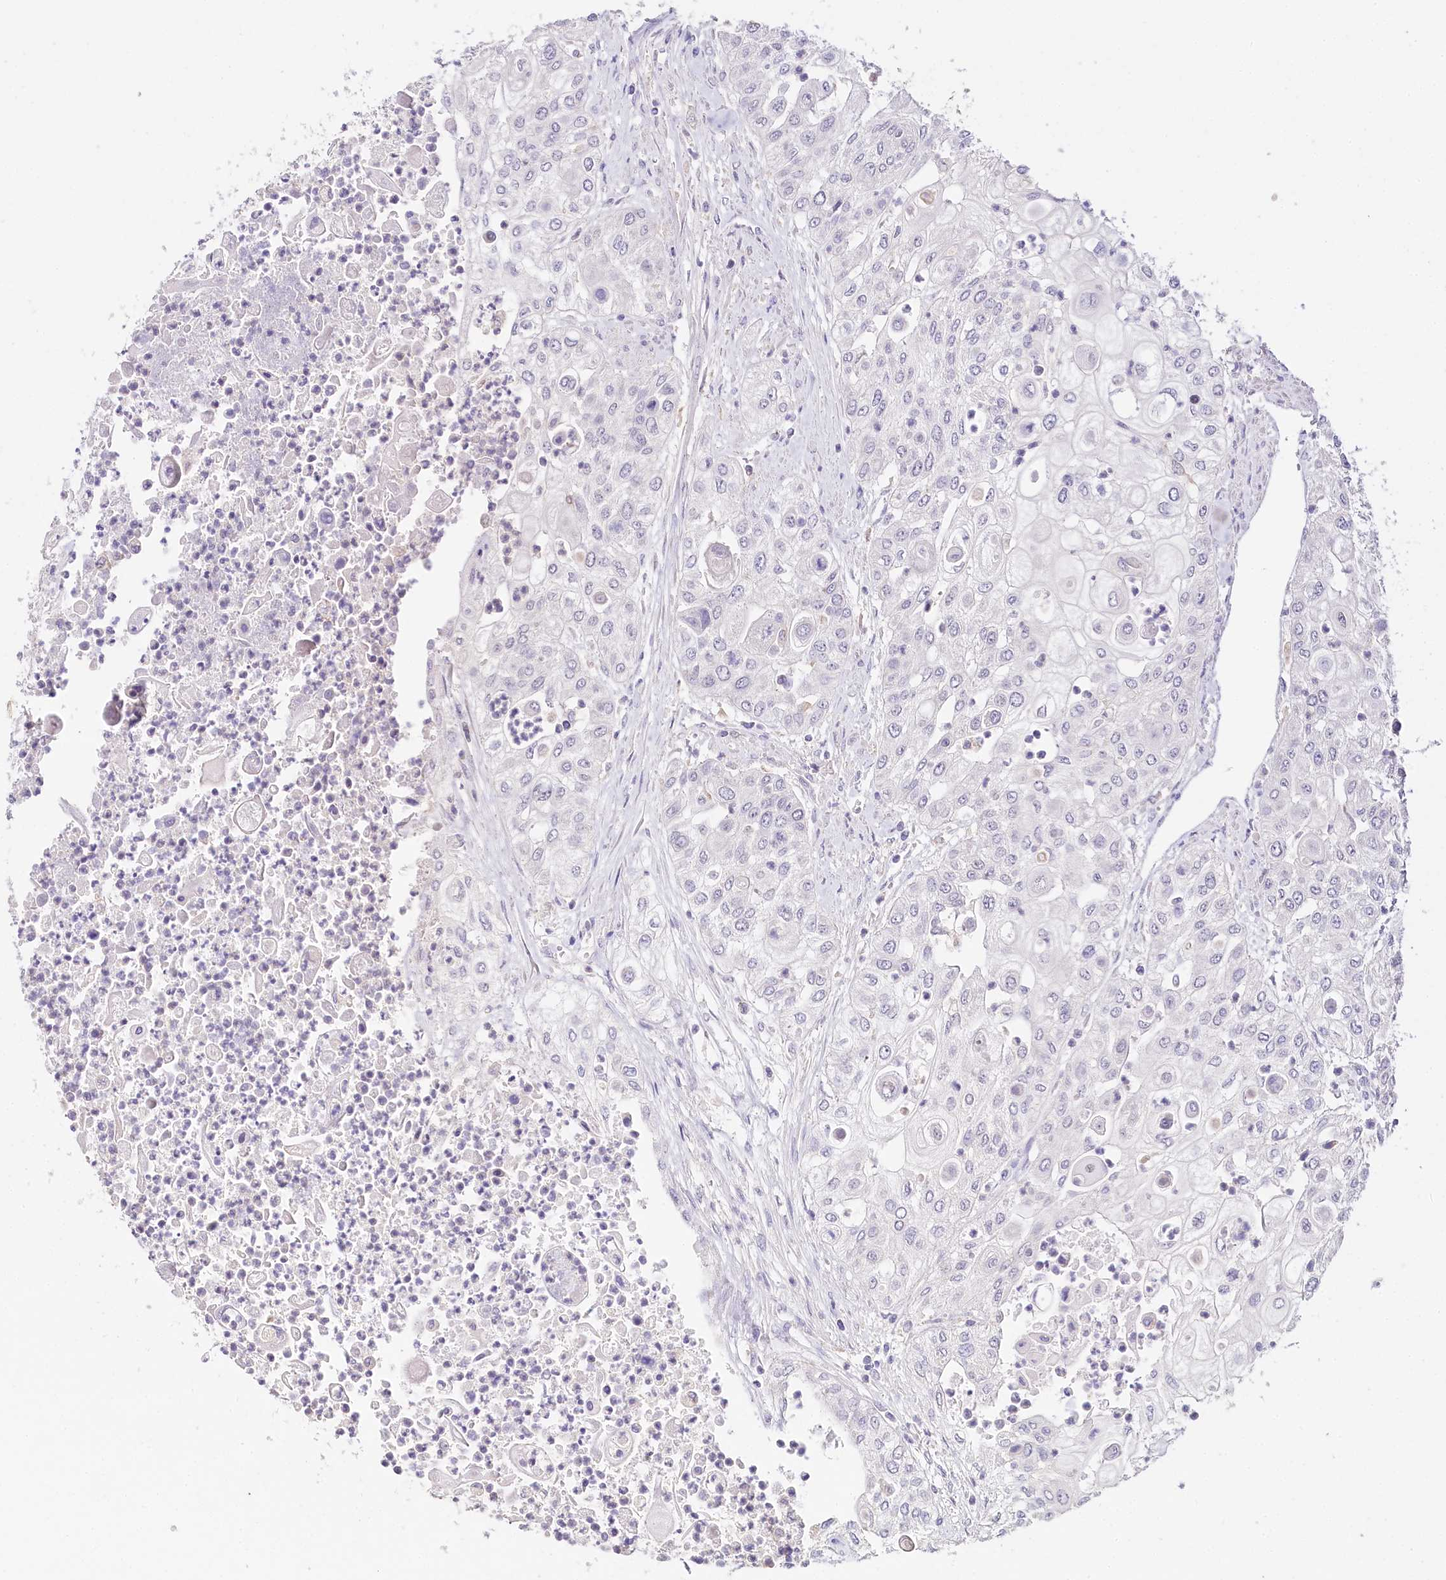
{"staining": {"intensity": "negative", "quantity": "none", "location": "none"}, "tissue": "urothelial cancer", "cell_type": "Tumor cells", "image_type": "cancer", "snomed": [{"axis": "morphology", "description": "Urothelial carcinoma, High grade"}, {"axis": "topography", "description": "Urinary bladder"}], "caption": "Immunohistochemical staining of human high-grade urothelial carcinoma displays no significant staining in tumor cells. (DAB (3,3'-diaminobenzidine) IHC visualized using brightfield microscopy, high magnification).", "gene": "DAPK1", "patient": {"sex": "female", "age": 79}}